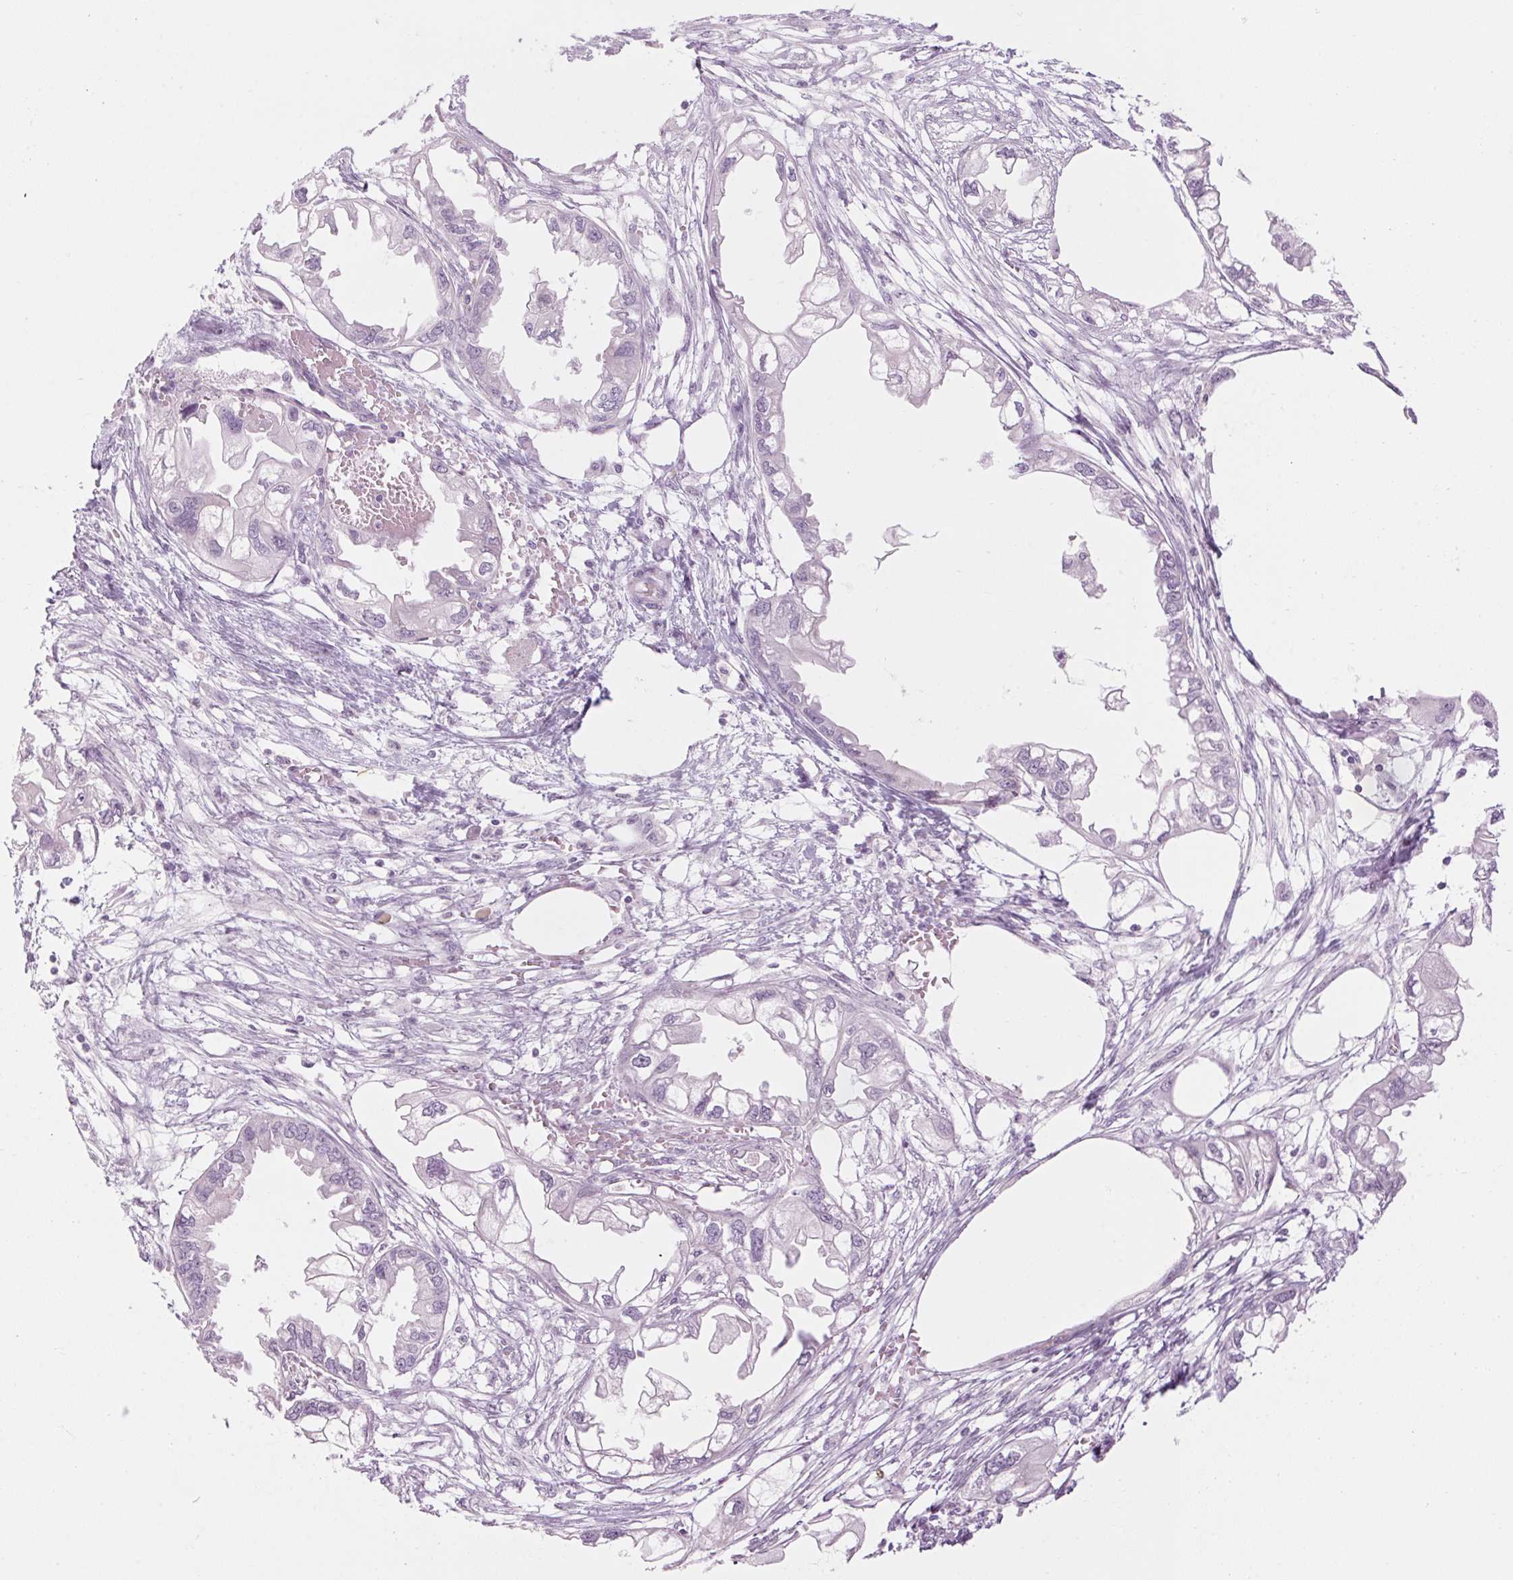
{"staining": {"intensity": "negative", "quantity": "none", "location": "none"}, "tissue": "endometrial cancer", "cell_type": "Tumor cells", "image_type": "cancer", "snomed": [{"axis": "morphology", "description": "Adenocarcinoma, NOS"}, {"axis": "morphology", "description": "Adenocarcinoma, metastatic, NOS"}, {"axis": "topography", "description": "Adipose tissue"}, {"axis": "topography", "description": "Endometrium"}], "caption": "DAB (3,3'-diaminobenzidine) immunohistochemical staining of endometrial cancer displays no significant positivity in tumor cells.", "gene": "RPTN", "patient": {"sex": "female", "age": 67}}